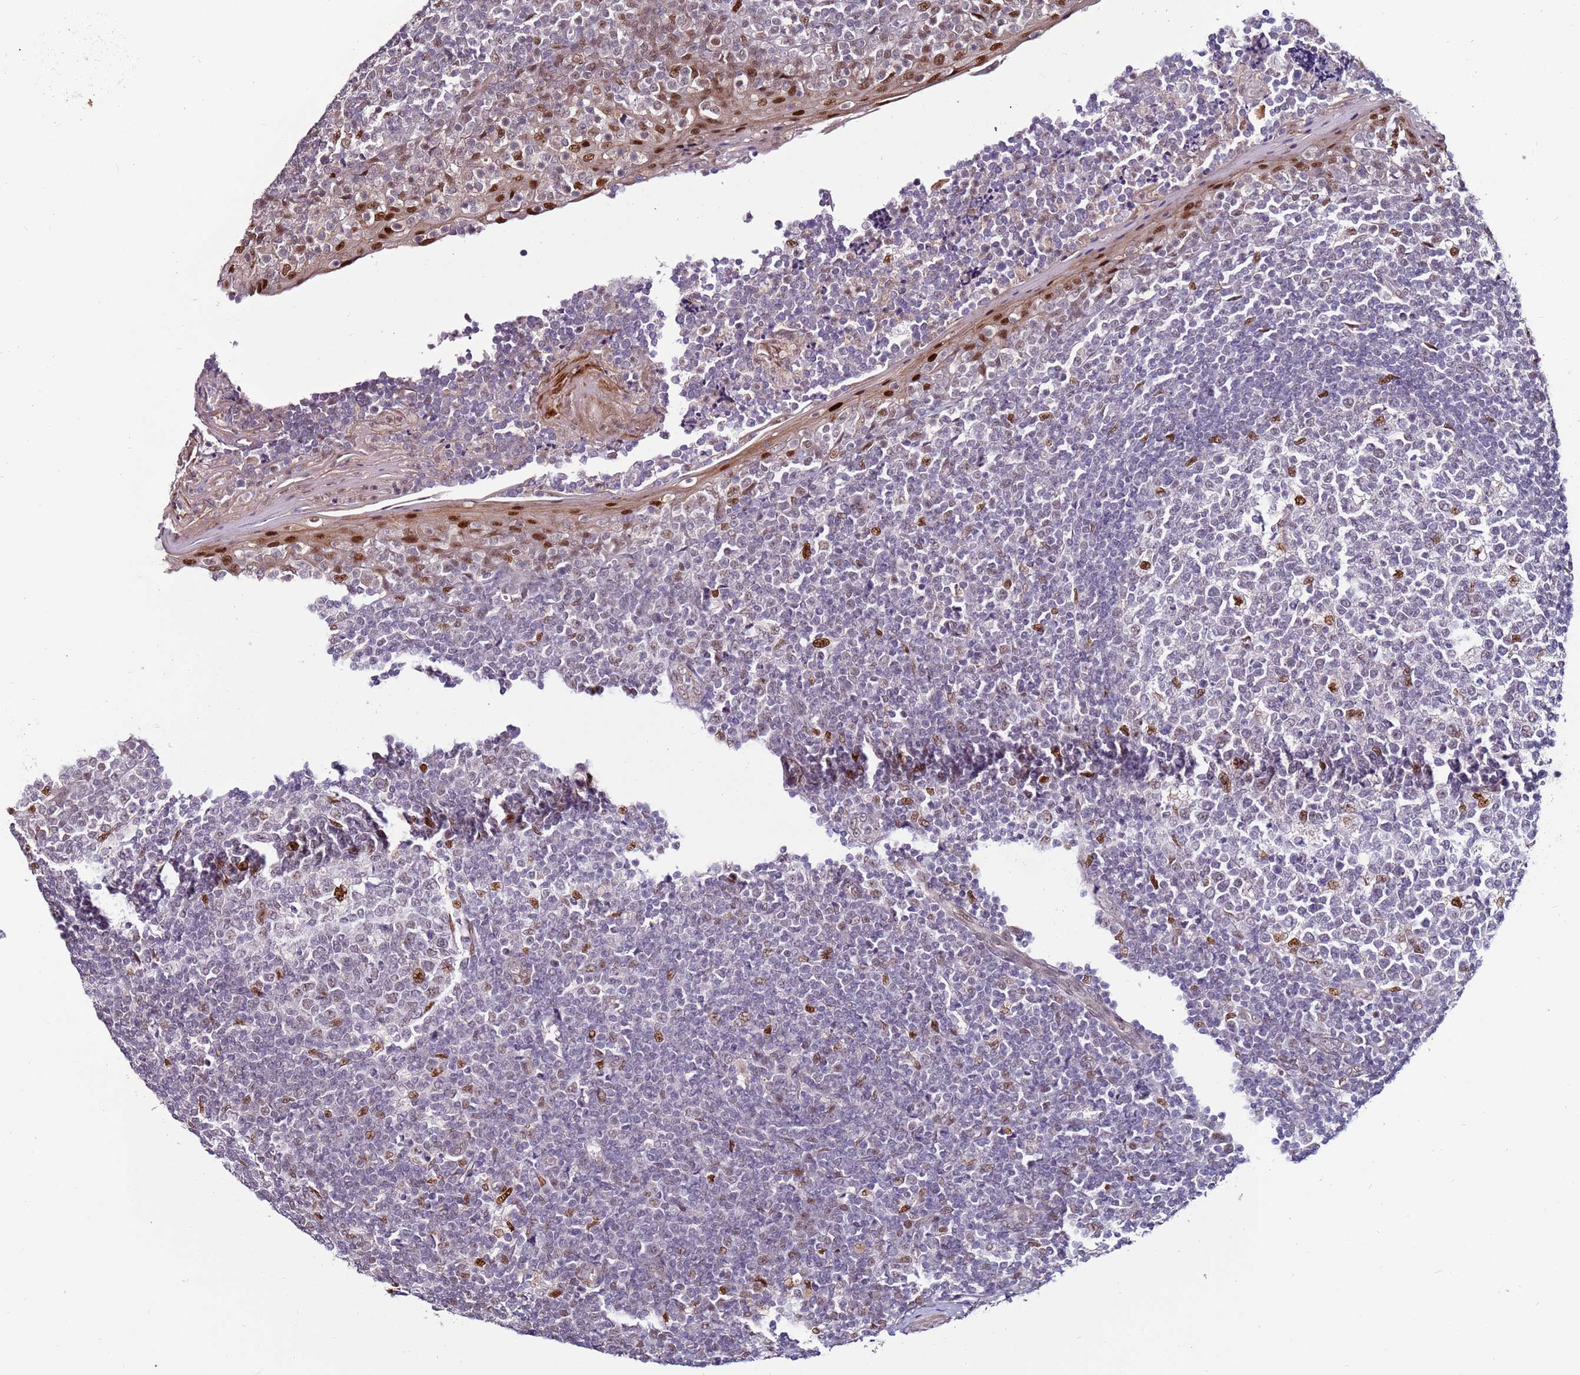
{"staining": {"intensity": "moderate", "quantity": "<25%", "location": "nuclear"}, "tissue": "tonsil", "cell_type": "Germinal center cells", "image_type": "normal", "snomed": [{"axis": "morphology", "description": "Normal tissue, NOS"}, {"axis": "topography", "description": "Tonsil"}], "caption": "Germinal center cells display low levels of moderate nuclear expression in about <25% of cells in benign tonsil. (DAB IHC, brown staining for protein, blue staining for nuclei).", "gene": "KPNA4", "patient": {"sex": "female", "age": 19}}